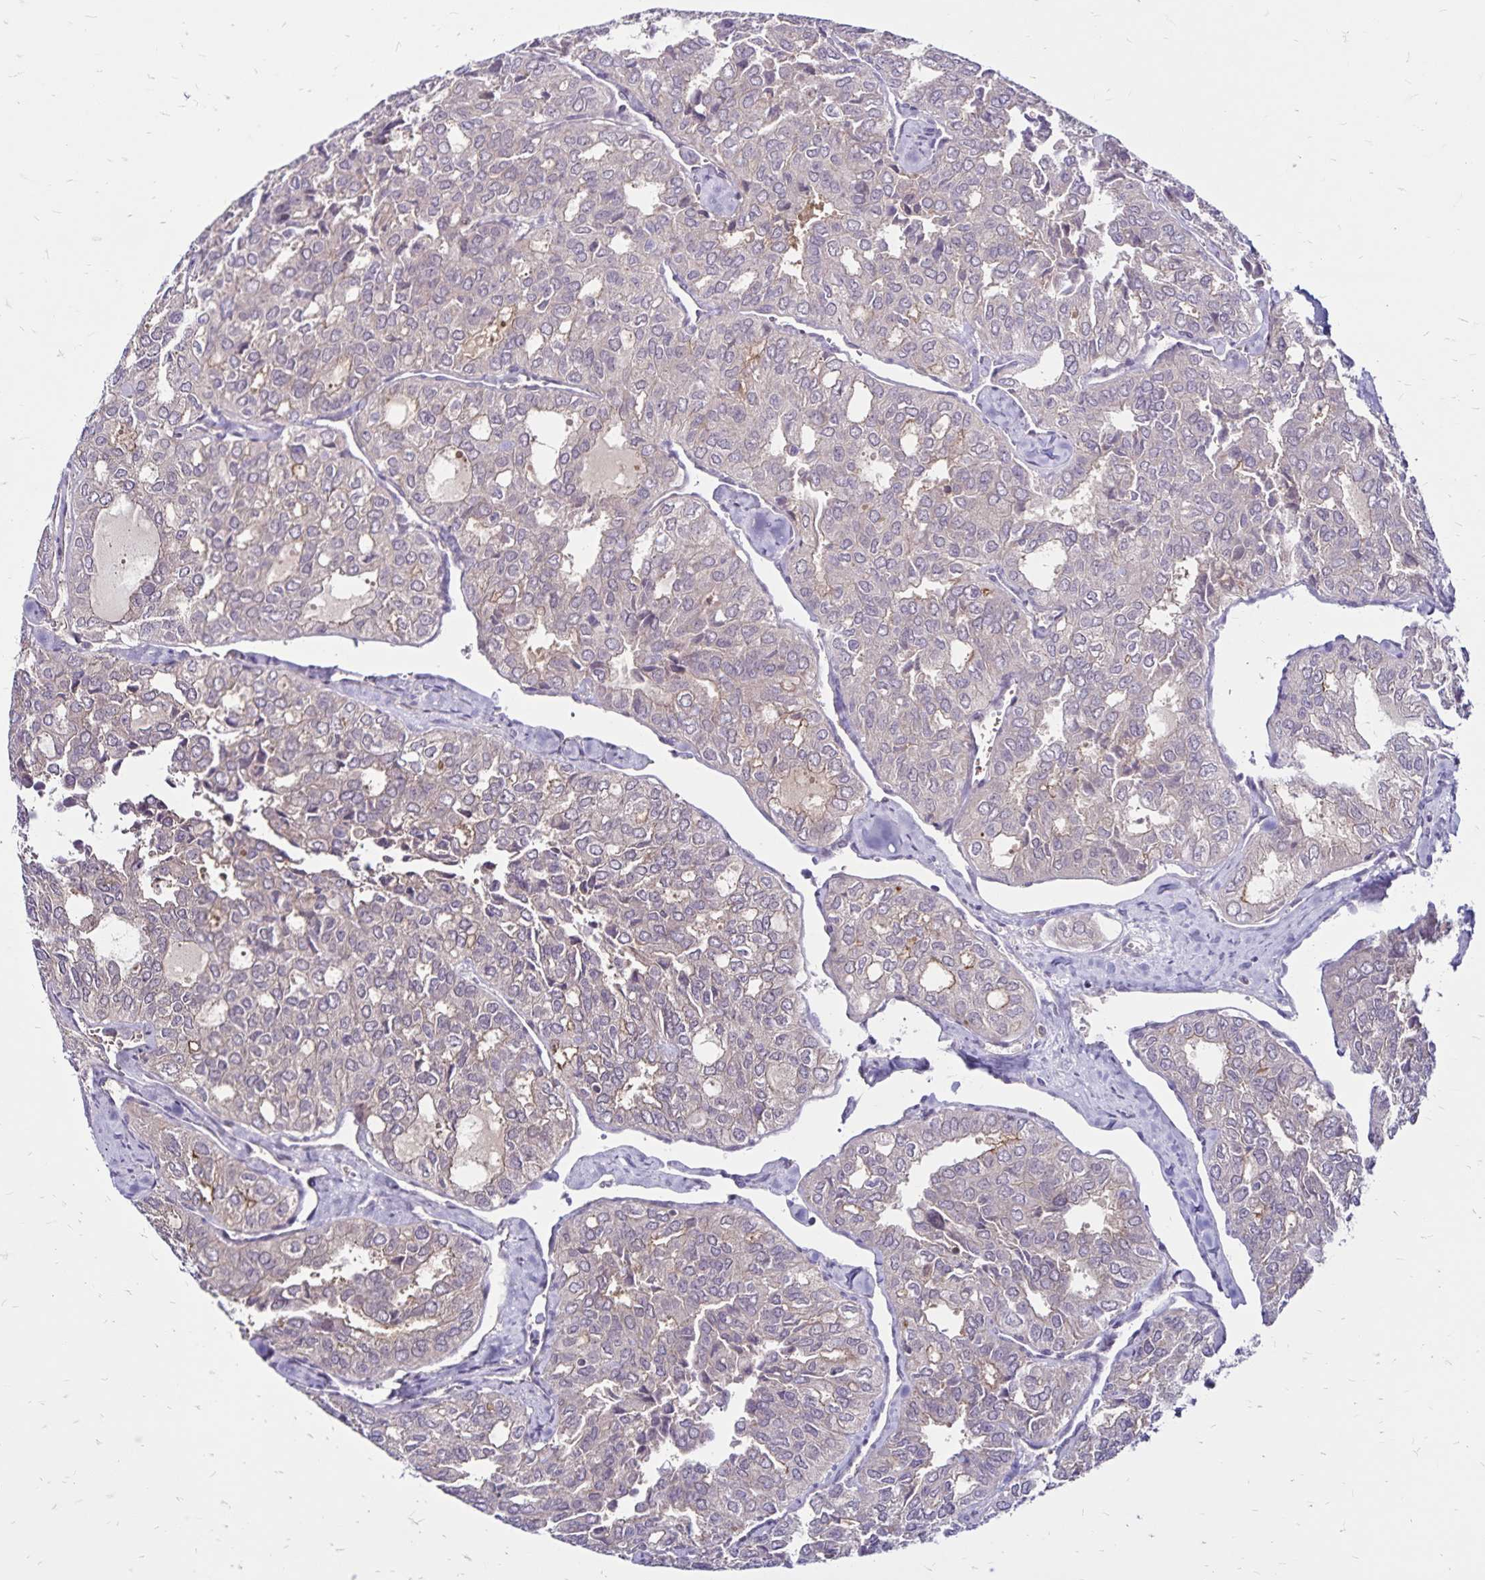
{"staining": {"intensity": "negative", "quantity": "none", "location": "none"}, "tissue": "thyroid cancer", "cell_type": "Tumor cells", "image_type": "cancer", "snomed": [{"axis": "morphology", "description": "Follicular adenoma carcinoma, NOS"}, {"axis": "topography", "description": "Thyroid gland"}], "caption": "Thyroid follicular adenoma carcinoma stained for a protein using immunohistochemistry (IHC) reveals no staining tumor cells.", "gene": "FSD1", "patient": {"sex": "male", "age": 75}}